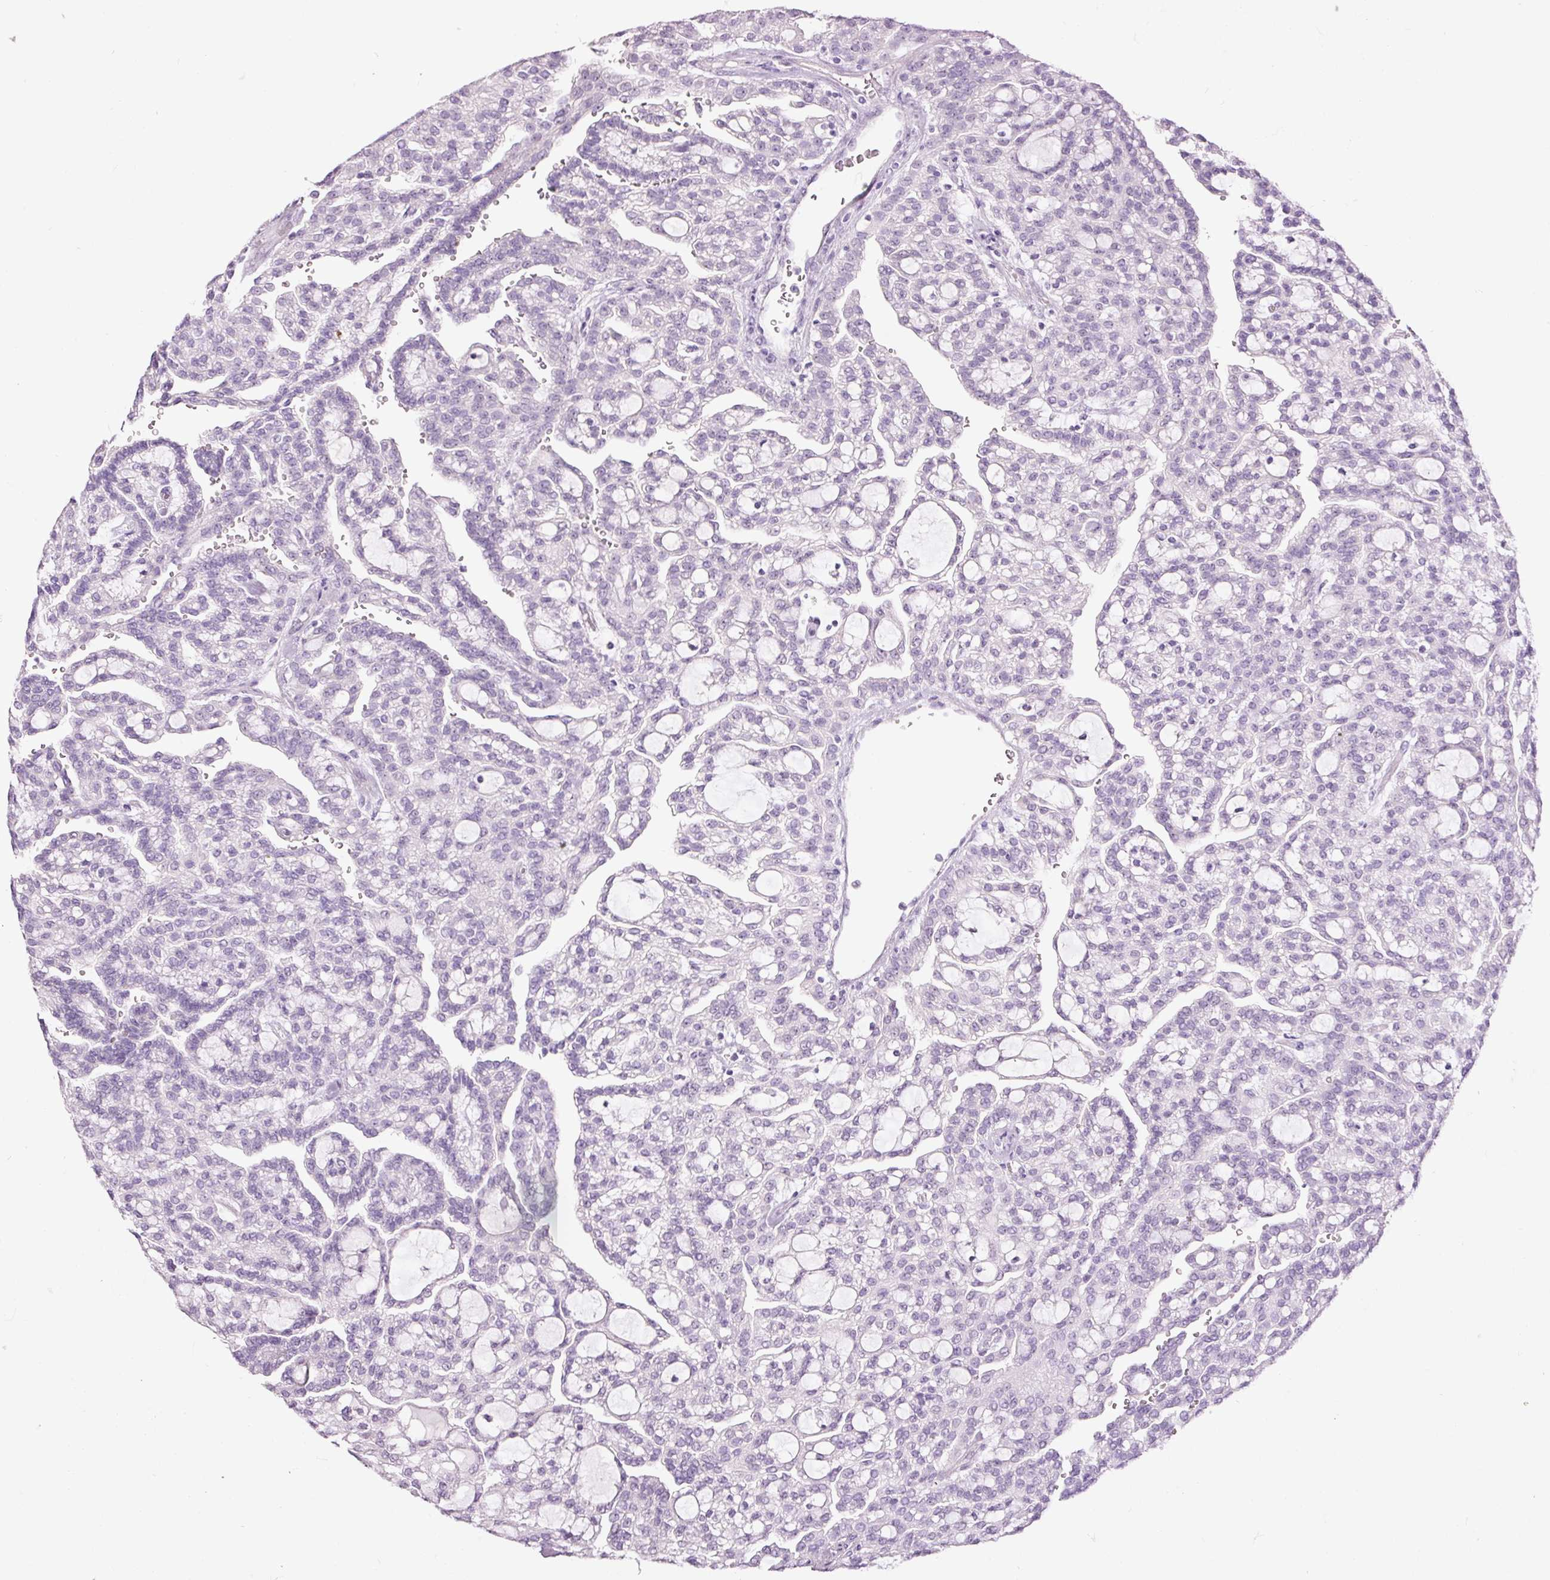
{"staining": {"intensity": "negative", "quantity": "none", "location": "none"}, "tissue": "renal cancer", "cell_type": "Tumor cells", "image_type": "cancer", "snomed": [{"axis": "morphology", "description": "Adenocarcinoma, NOS"}, {"axis": "topography", "description": "Kidney"}], "caption": "Immunohistochemistry (IHC) of human adenocarcinoma (renal) displays no expression in tumor cells.", "gene": "GCG", "patient": {"sex": "male", "age": 63}}